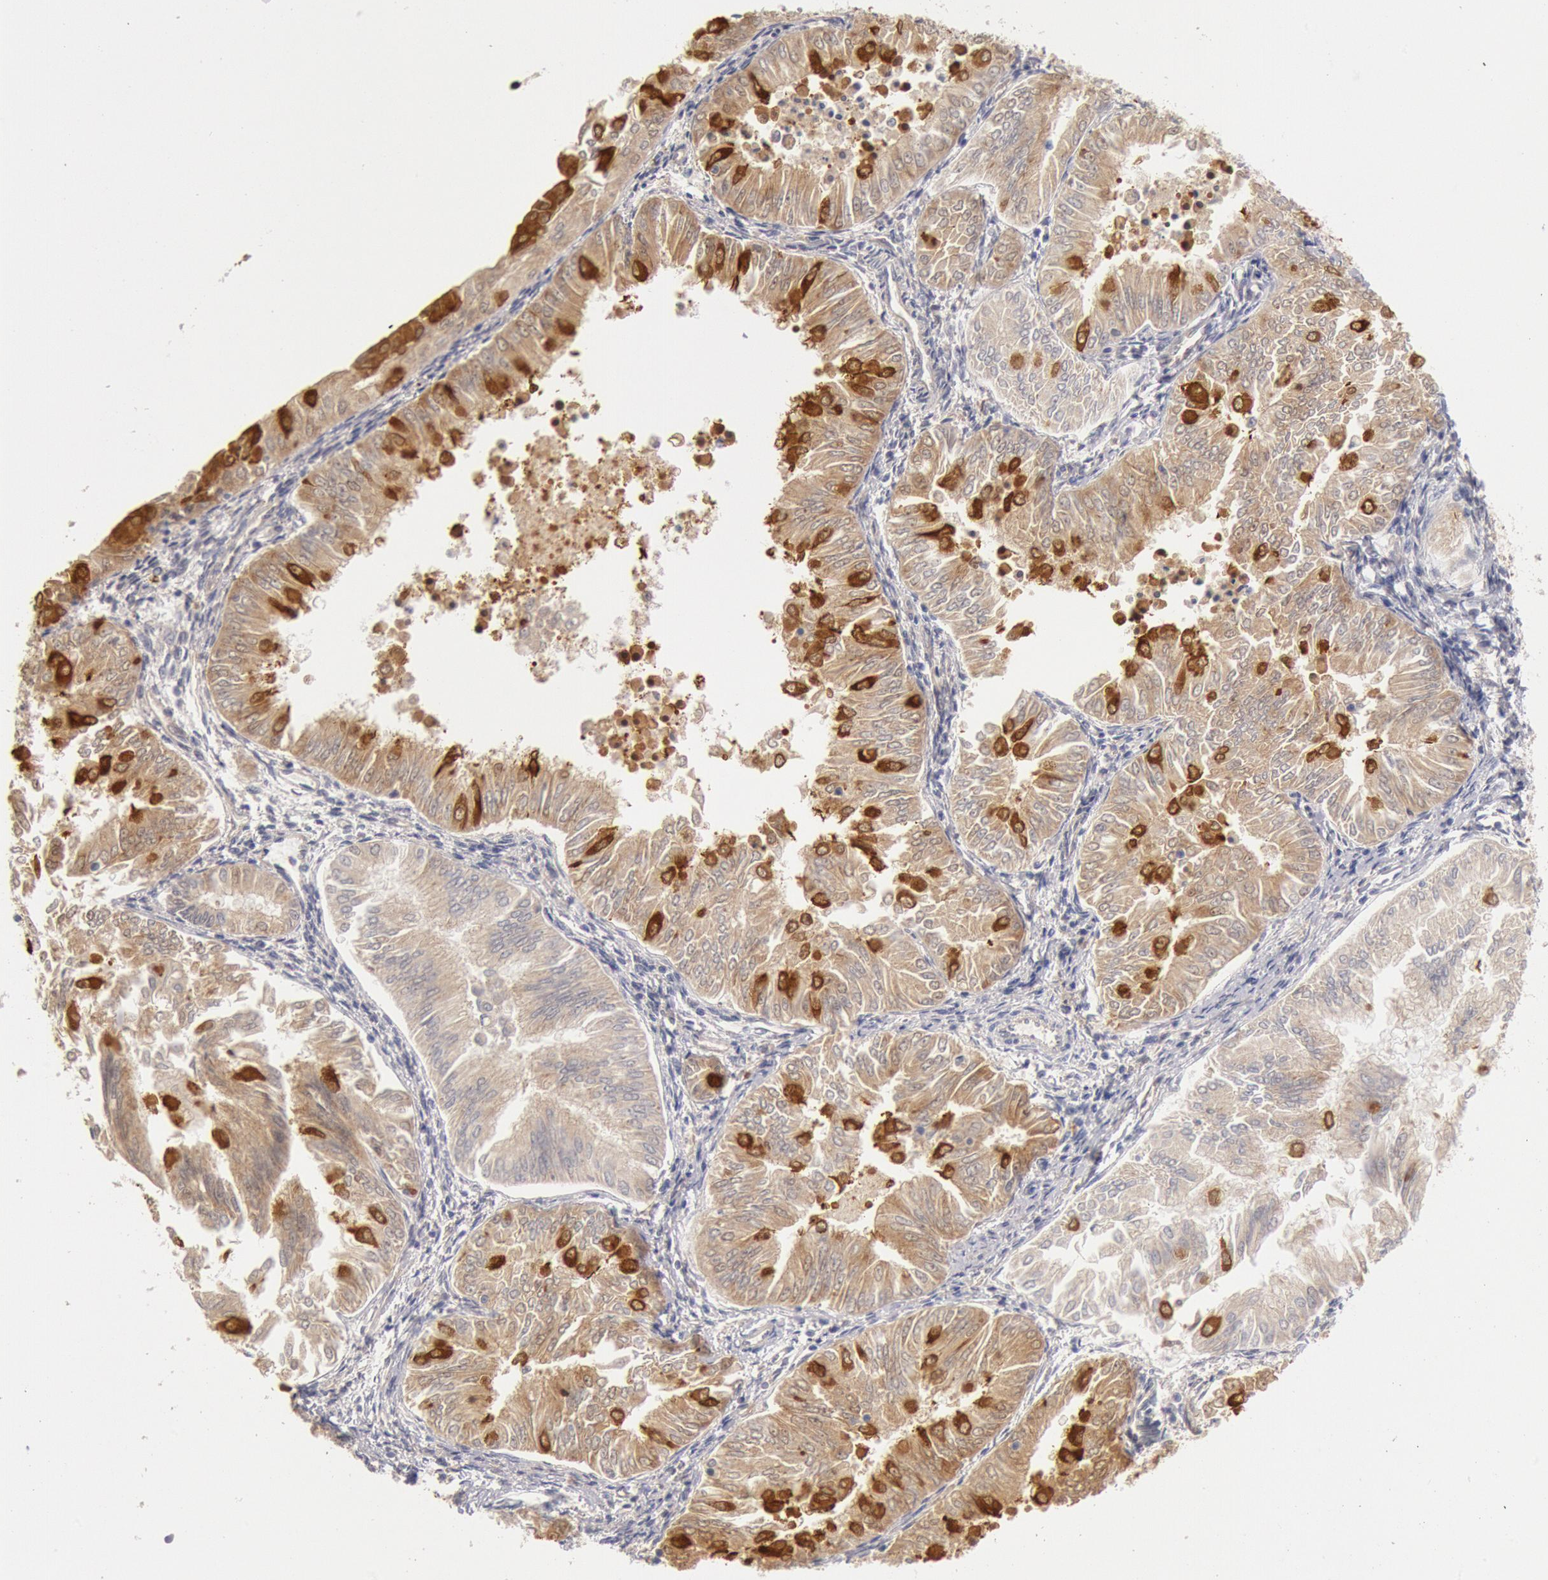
{"staining": {"intensity": "moderate", "quantity": "<25%", "location": "cytoplasmic/membranous"}, "tissue": "endometrial cancer", "cell_type": "Tumor cells", "image_type": "cancer", "snomed": [{"axis": "morphology", "description": "Adenocarcinoma, NOS"}, {"axis": "topography", "description": "Endometrium"}], "caption": "This is an image of immunohistochemistry staining of endometrial adenocarcinoma, which shows moderate positivity in the cytoplasmic/membranous of tumor cells.", "gene": "DNAJA1", "patient": {"sex": "female", "age": 53}}